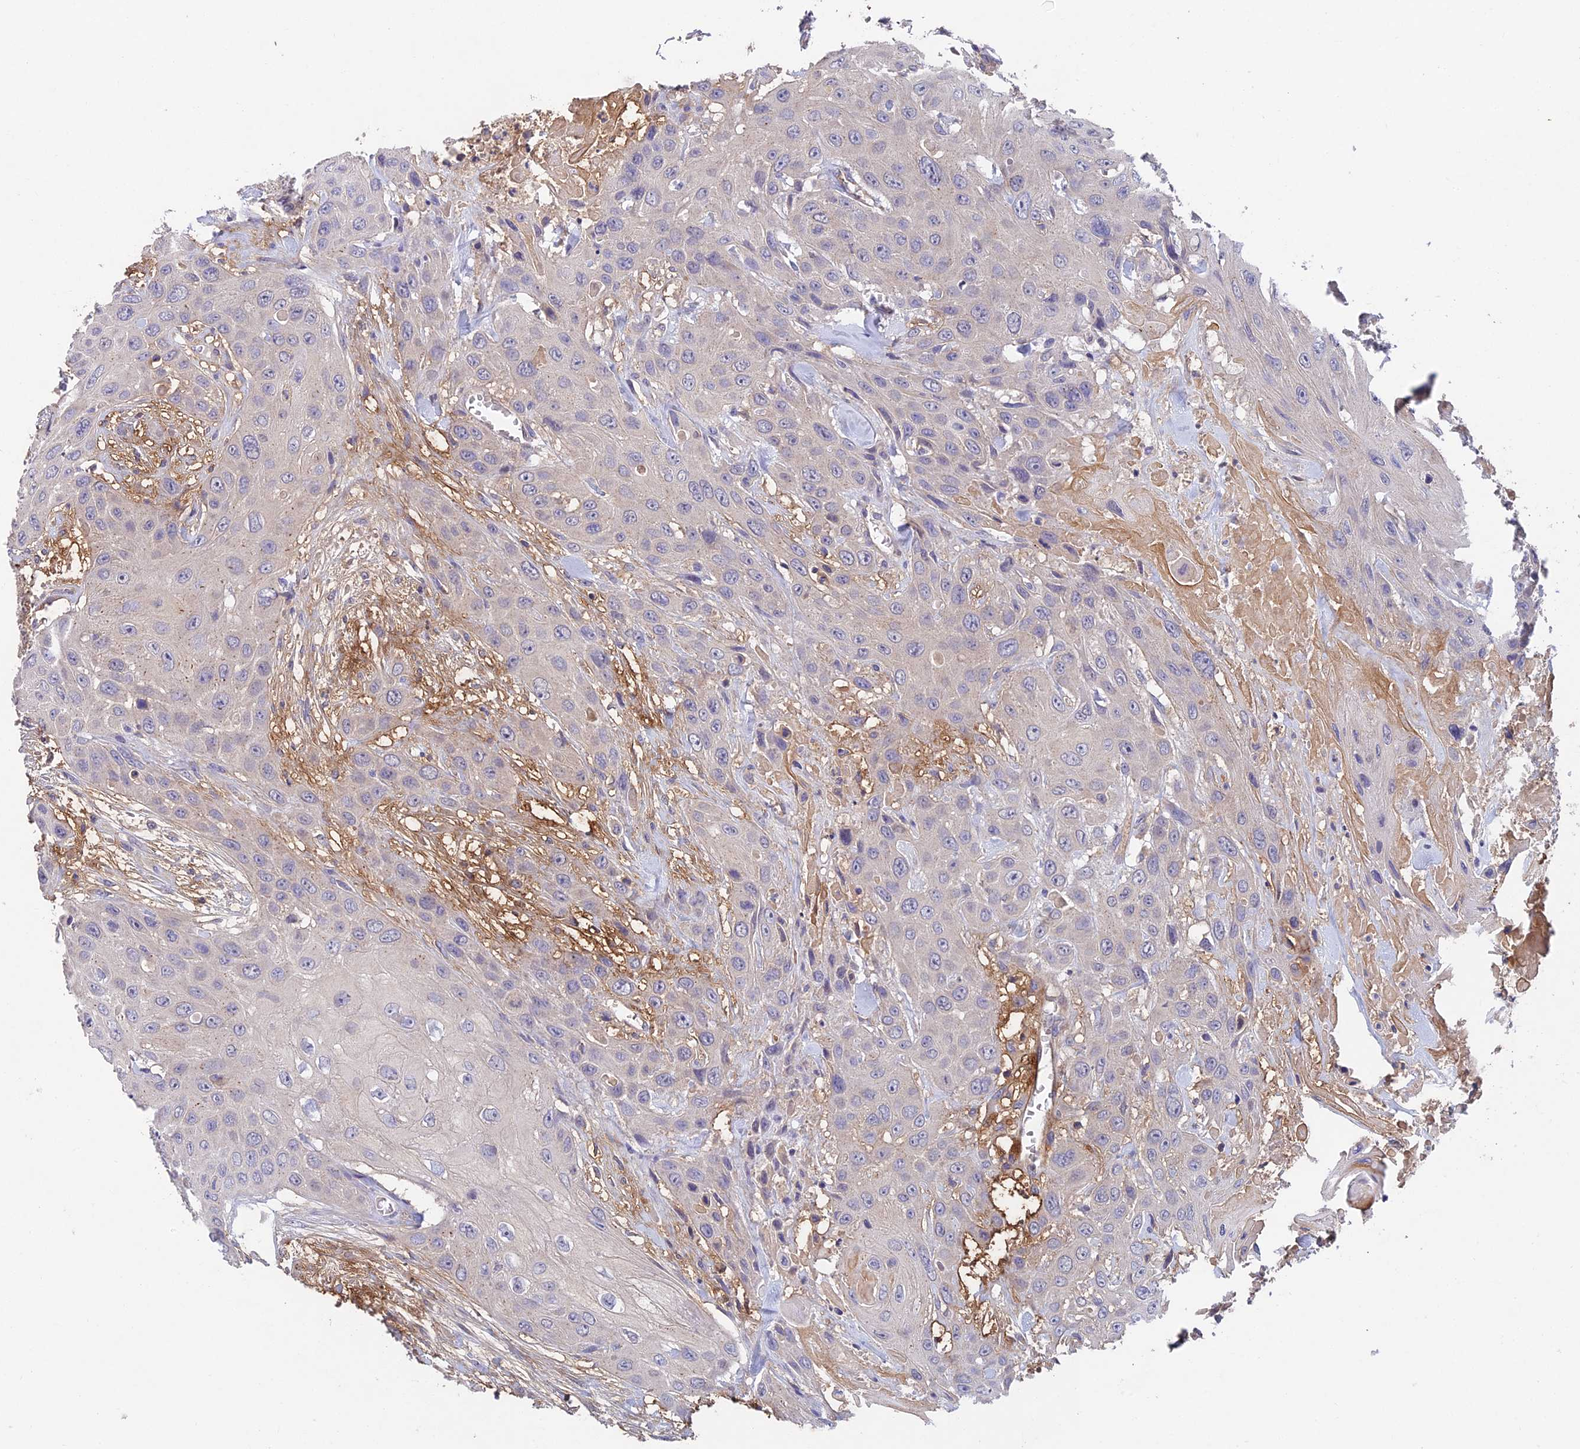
{"staining": {"intensity": "negative", "quantity": "none", "location": "none"}, "tissue": "head and neck cancer", "cell_type": "Tumor cells", "image_type": "cancer", "snomed": [{"axis": "morphology", "description": "Squamous cell carcinoma, NOS"}, {"axis": "topography", "description": "Head-Neck"}], "caption": "Immunohistochemistry (IHC) micrograph of neoplastic tissue: squamous cell carcinoma (head and neck) stained with DAB reveals no significant protein staining in tumor cells. (DAB (3,3'-diaminobenzidine) immunohistochemistry visualized using brightfield microscopy, high magnification).", "gene": "ADAMTS13", "patient": {"sex": "male", "age": 81}}